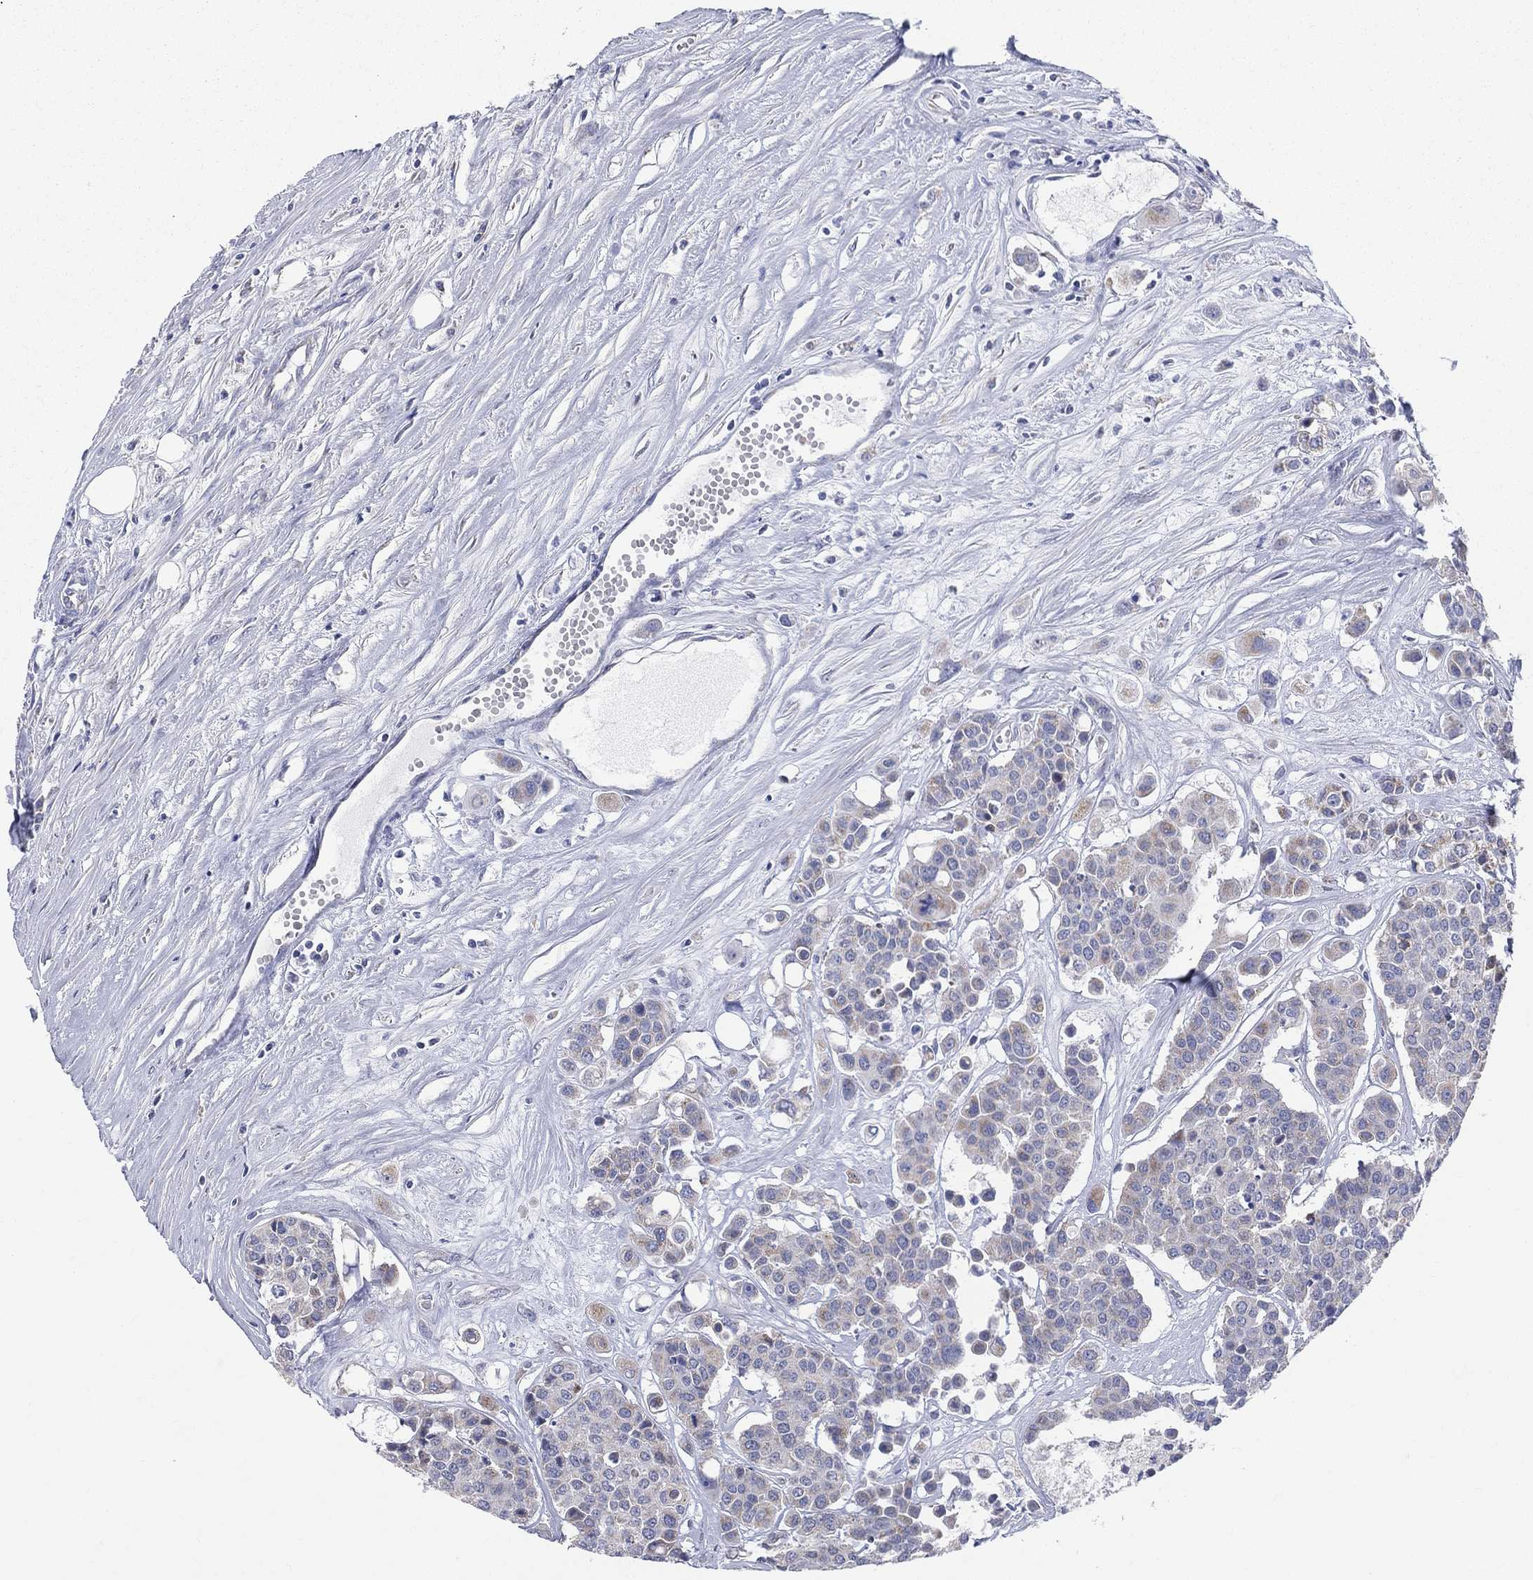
{"staining": {"intensity": "weak", "quantity": "25%-75%", "location": "cytoplasmic/membranous"}, "tissue": "carcinoid", "cell_type": "Tumor cells", "image_type": "cancer", "snomed": [{"axis": "morphology", "description": "Carcinoid, malignant, NOS"}, {"axis": "topography", "description": "Colon"}], "caption": "Weak cytoplasmic/membranous expression is seen in about 25%-75% of tumor cells in carcinoid.", "gene": "KISS1R", "patient": {"sex": "male", "age": 81}}